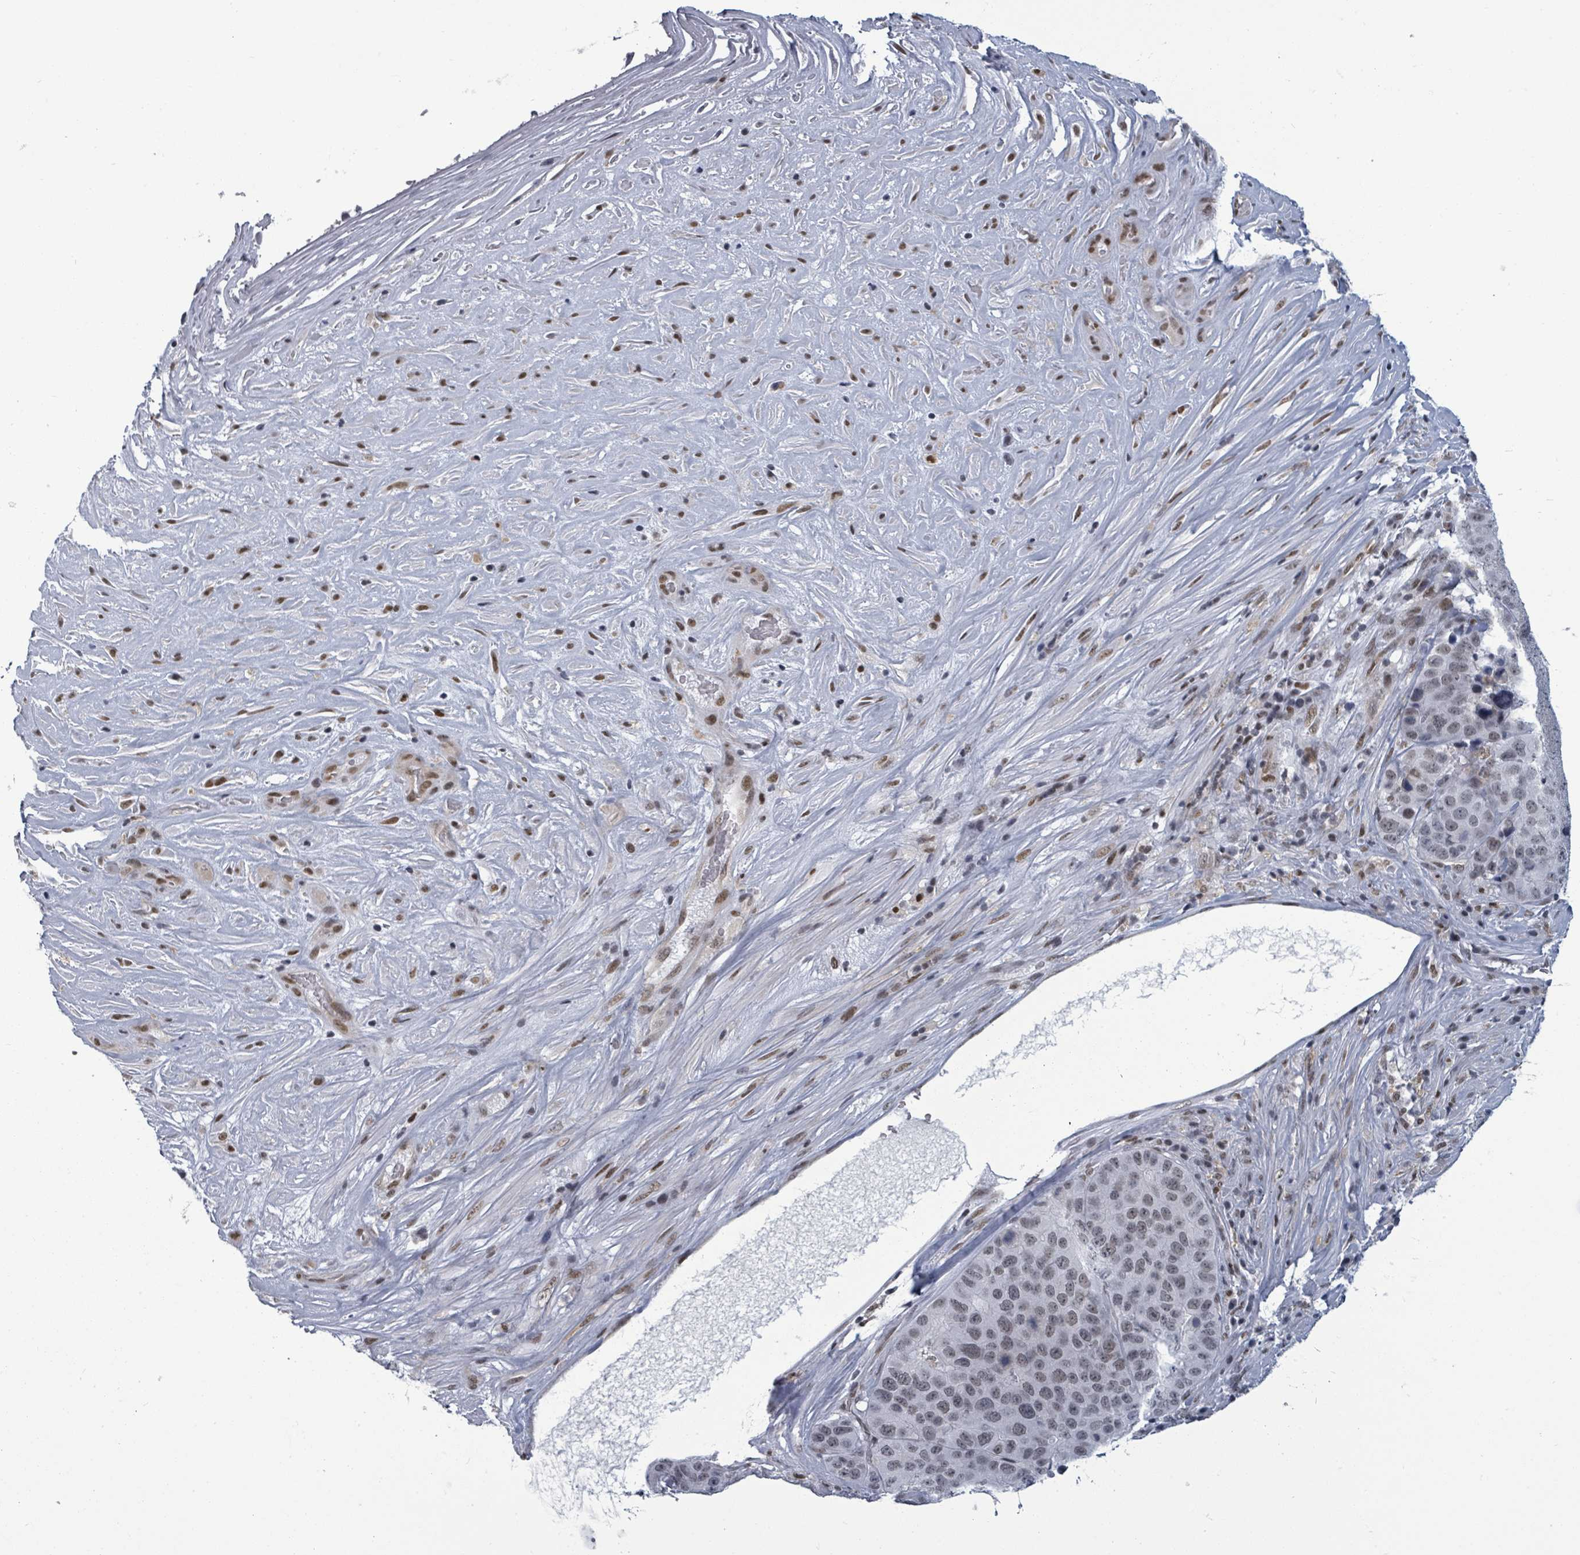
{"staining": {"intensity": "weak", "quantity": "25%-75%", "location": "nuclear"}, "tissue": "stomach cancer", "cell_type": "Tumor cells", "image_type": "cancer", "snomed": [{"axis": "morphology", "description": "Adenocarcinoma, NOS"}, {"axis": "topography", "description": "Stomach"}], "caption": "Adenocarcinoma (stomach) stained for a protein (brown) demonstrates weak nuclear positive staining in about 25%-75% of tumor cells.", "gene": "ERCC5", "patient": {"sex": "male", "age": 71}}